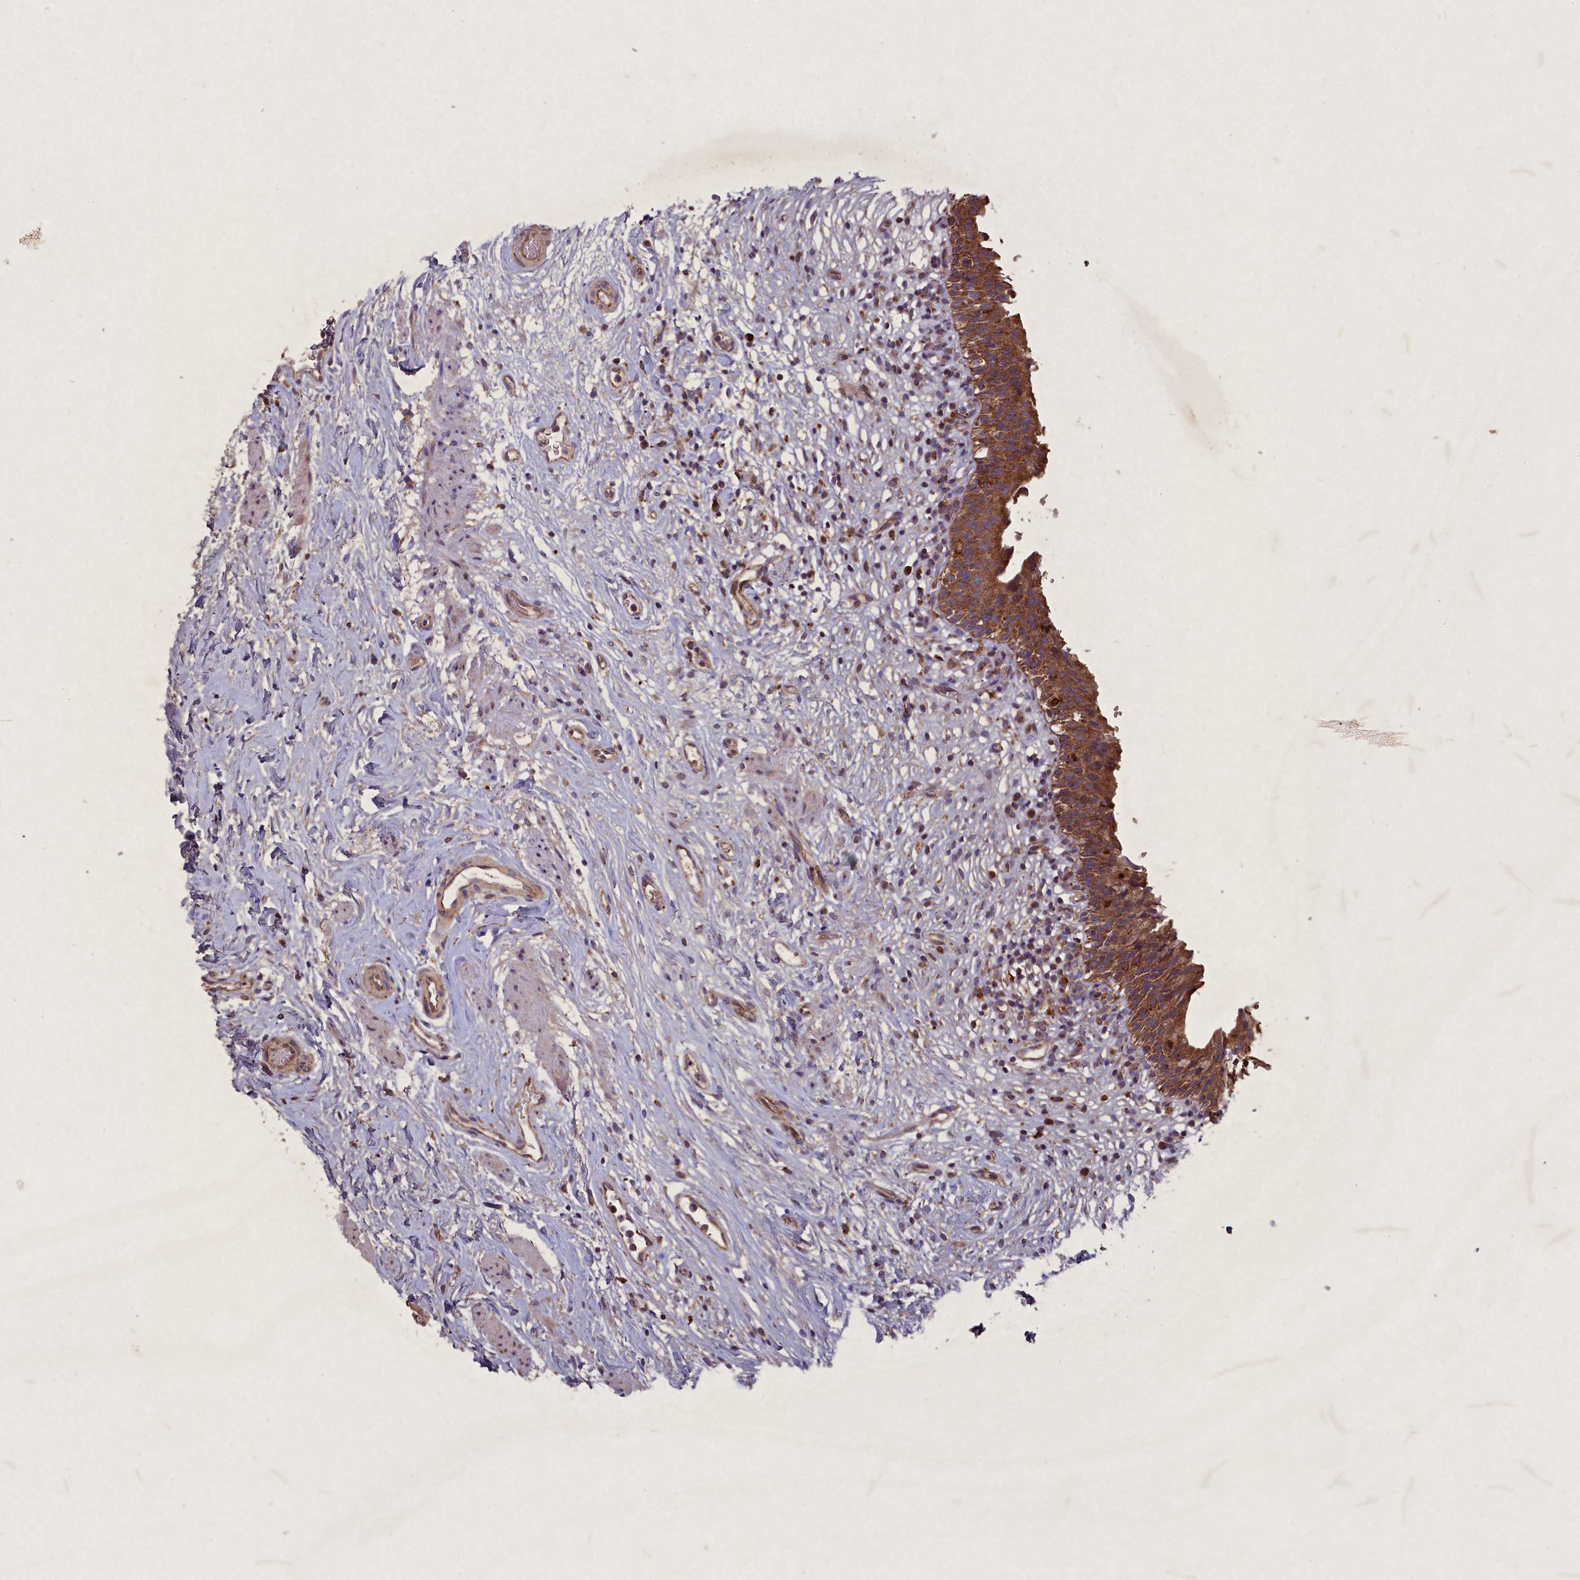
{"staining": {"intensity": "moderate", "quantity": ">75%", "location": "cytoplasmic/membranous"}, "tissue": "urinary bladder", "cell_type": "Urothelial cells", "image_type": "normal", "snomed": [{"axis": "morphology", "description": "Normal tissue, NOS"}, {"axis": "morphology", "description": "Inflammation, NOS"}, {"axis": "topography", "description": "Urinary bladder"}], "caption": "The photomicrograph displays staining of unremarkable urinary bladder, revealing moderate cytoplasmic/membranous protein expression (brown color) within urothelial cells. The staining was performed using DAB to visualize the protein expression in brown, while the nuclei were stained in blue with hematoxylin (Magnification: 20x).", "gene": "CIAO2B", "patient": {"sex": "male", "age": 63}}